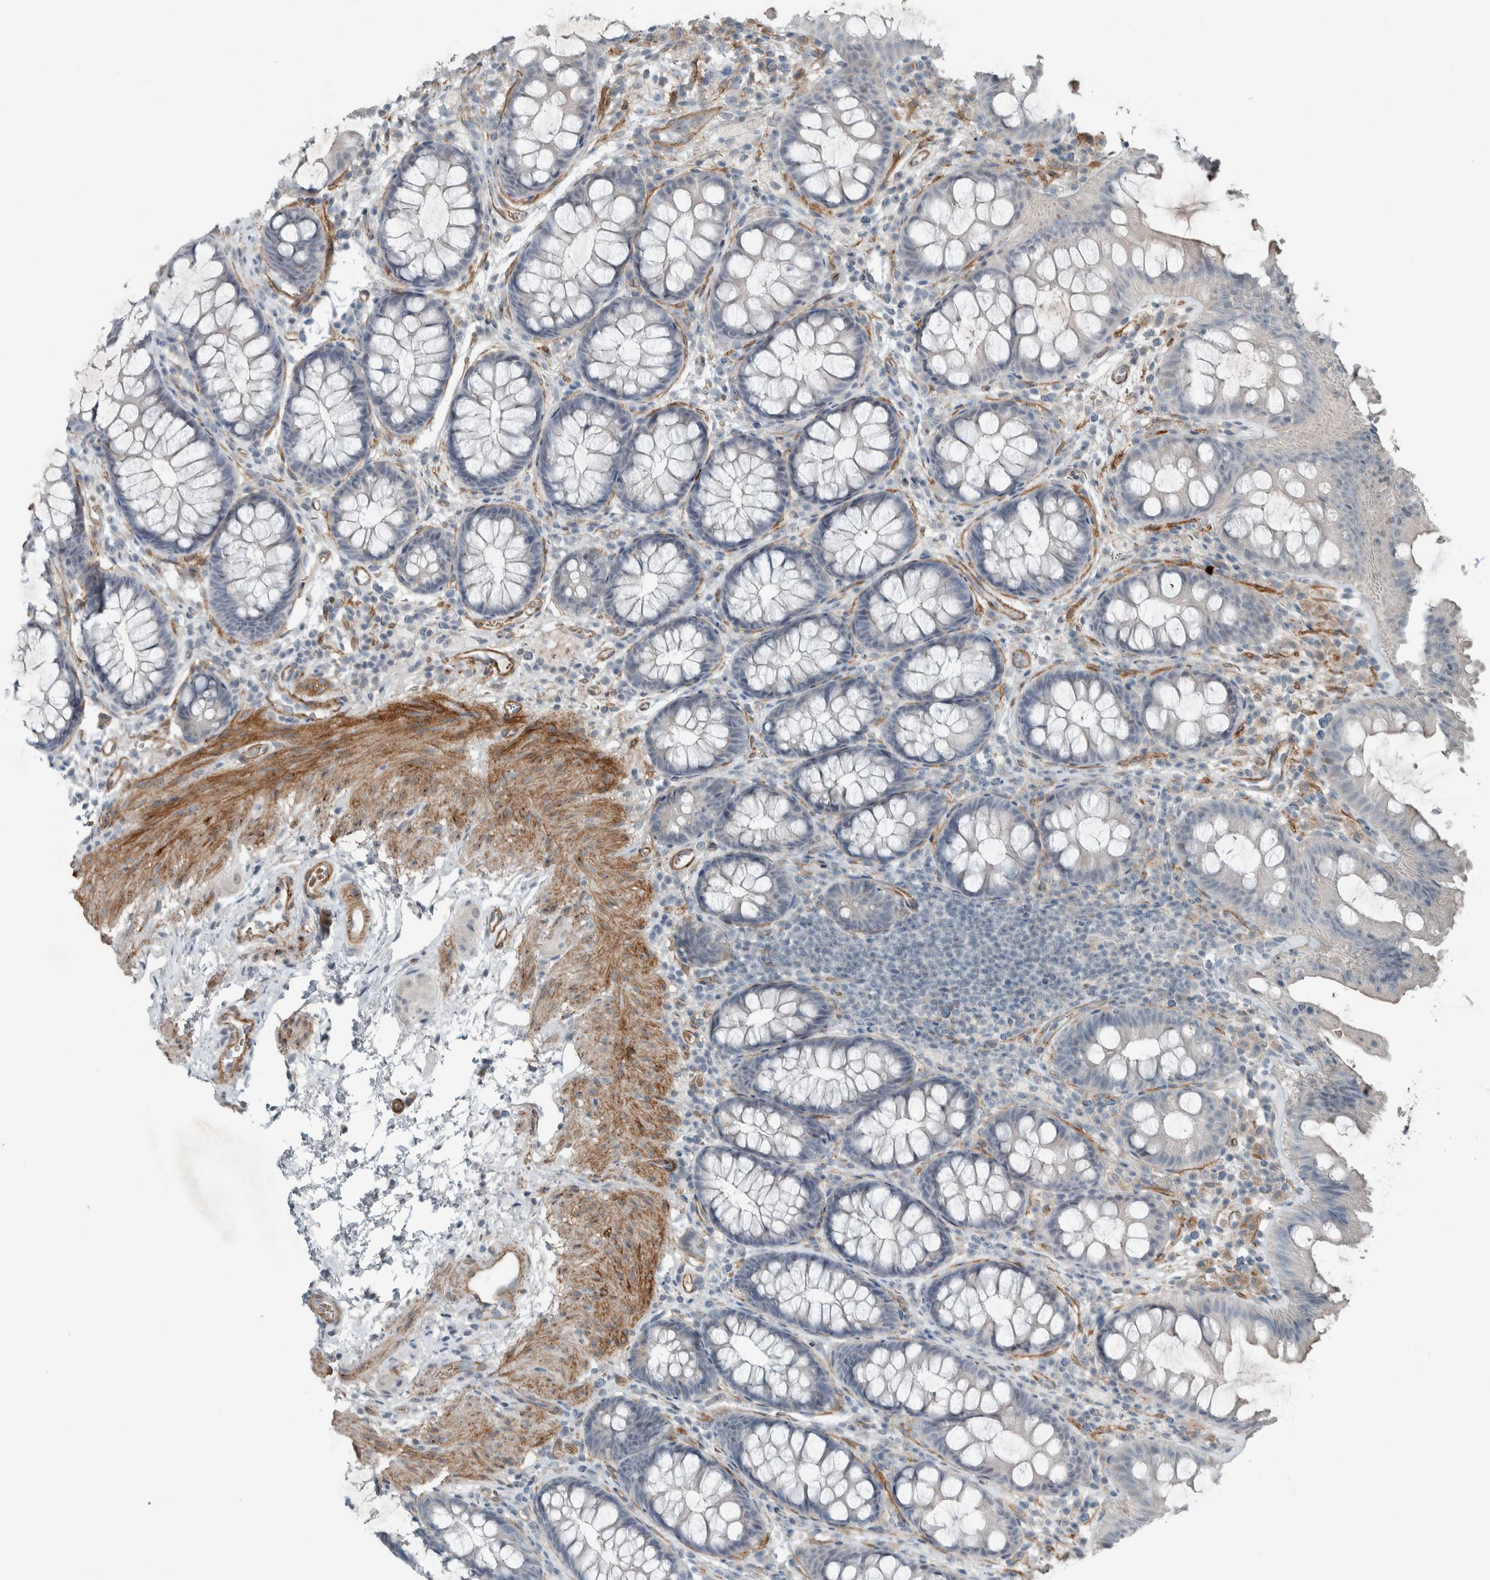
{"staining": {"intensity": "weak", "quantity": ">75%", "location": "cytoplasmic/membranous"}, "tissue": "colon", "cell_type": "Endothelial cells", "image_type": "normal", "snomed": [{"axis": "morphology", "description": "Normal tissue, NOS"}, {"axis": "topography", "description": "Colon"}], "caption": "Immunohistochemistry (IHC) image of unremarkable colon stained for a protein (brown), which shows low levels of weak cytoplasmic/membranous positivity in about >75% of endothelial cells.", "gene": "JADE2", "patient": {"sex": "female", "age": 62}}